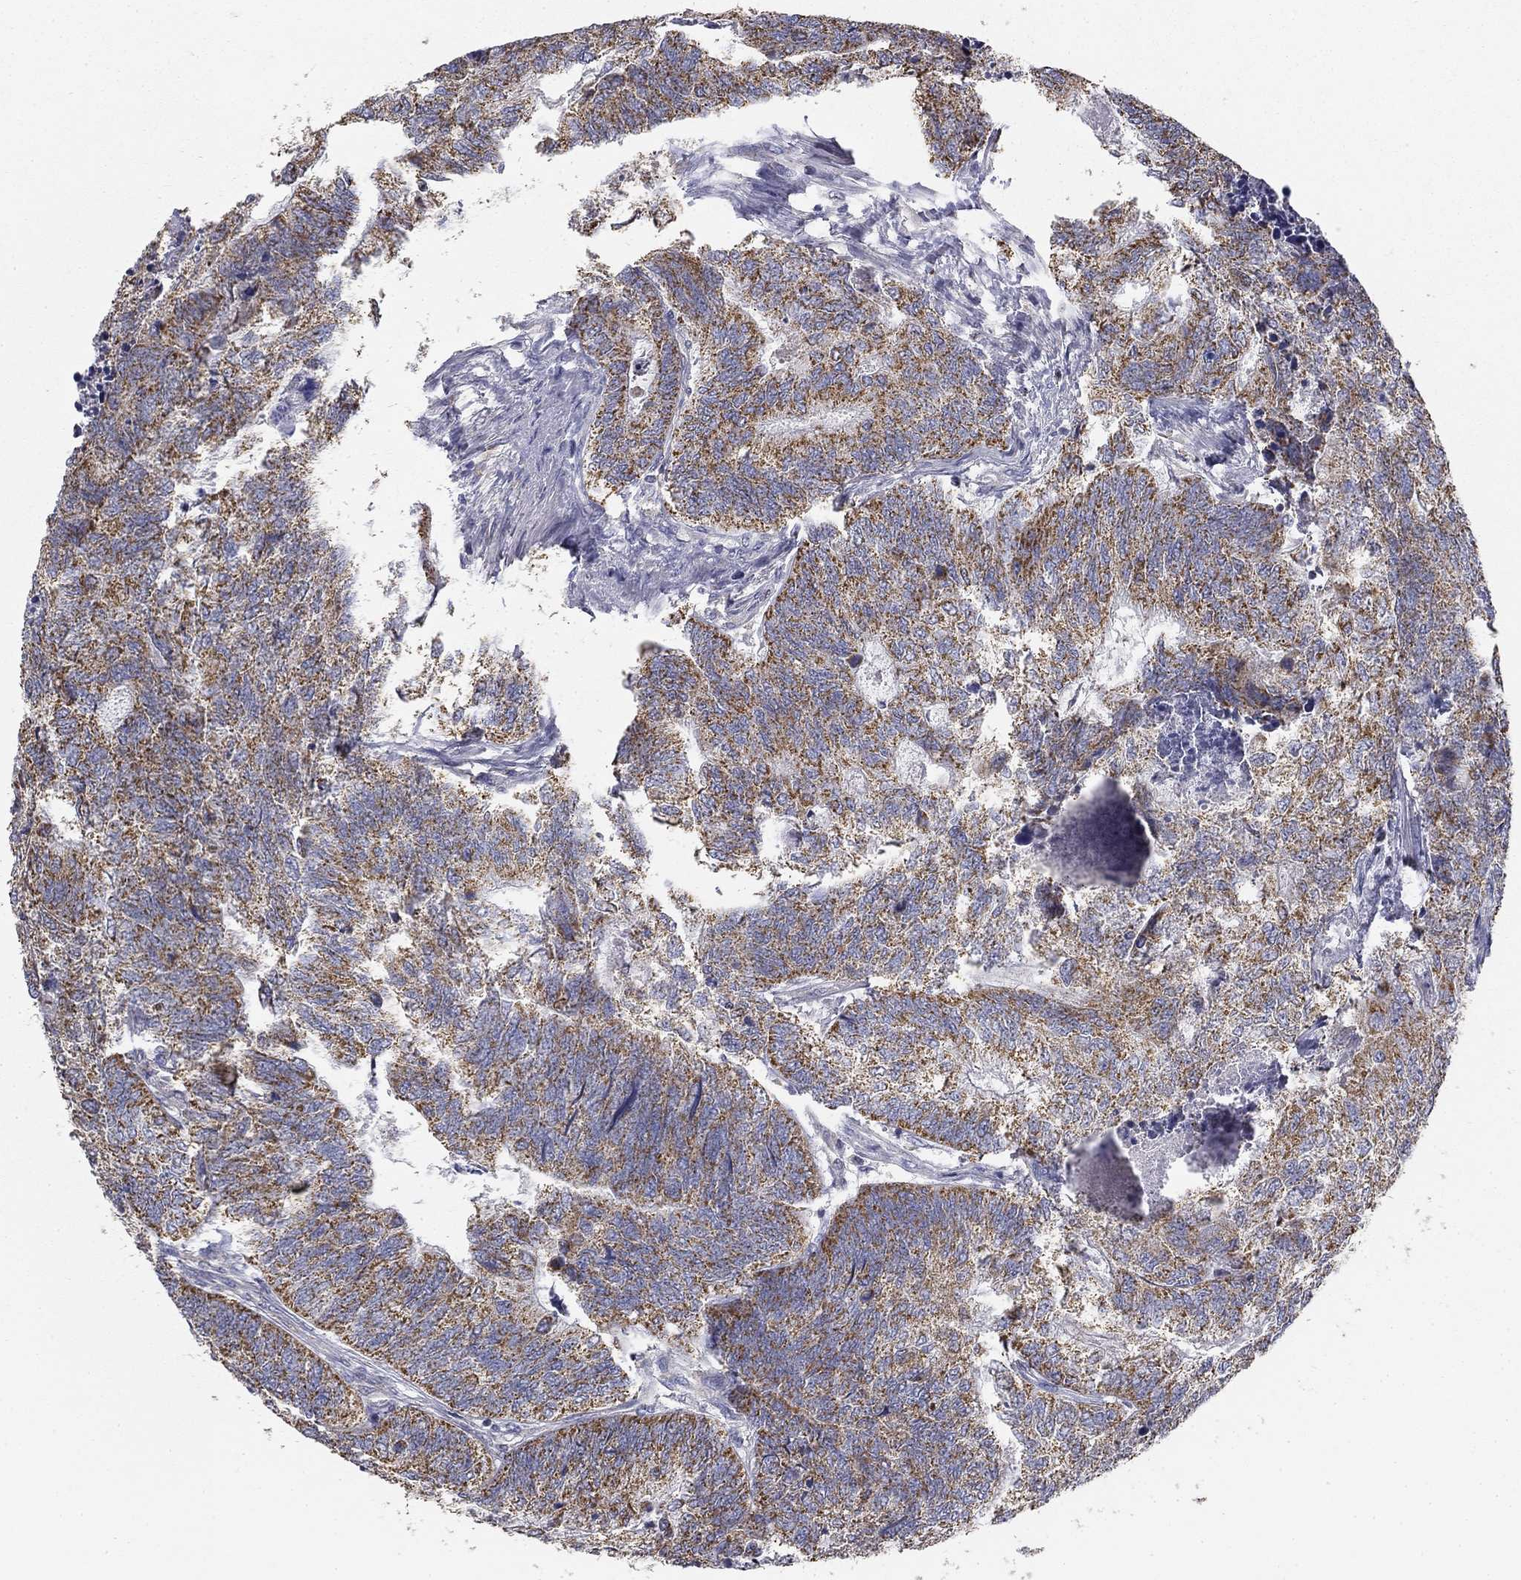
{"staining": {"intensity": "moderate", "quantity": "25%-75%", "location": "cytoplasmic/membranous"}, "tissue": "colorectal cancer", "cell_type": "Tumor cells", "image_type": "cancer", "snomed": [{"axis": "morphology", "description": "Adenocarcinoma, NOS"}, {"axis": "topography", "description": "Colon"}], "caption": "An image of adenocarcinoma (colorectal) stained for a protein displays moderate cytoplasmic/membranous brown staining in tumor cells.", "gene": "SLC2A9", "patient": {"sex": "female", "age": 67}}